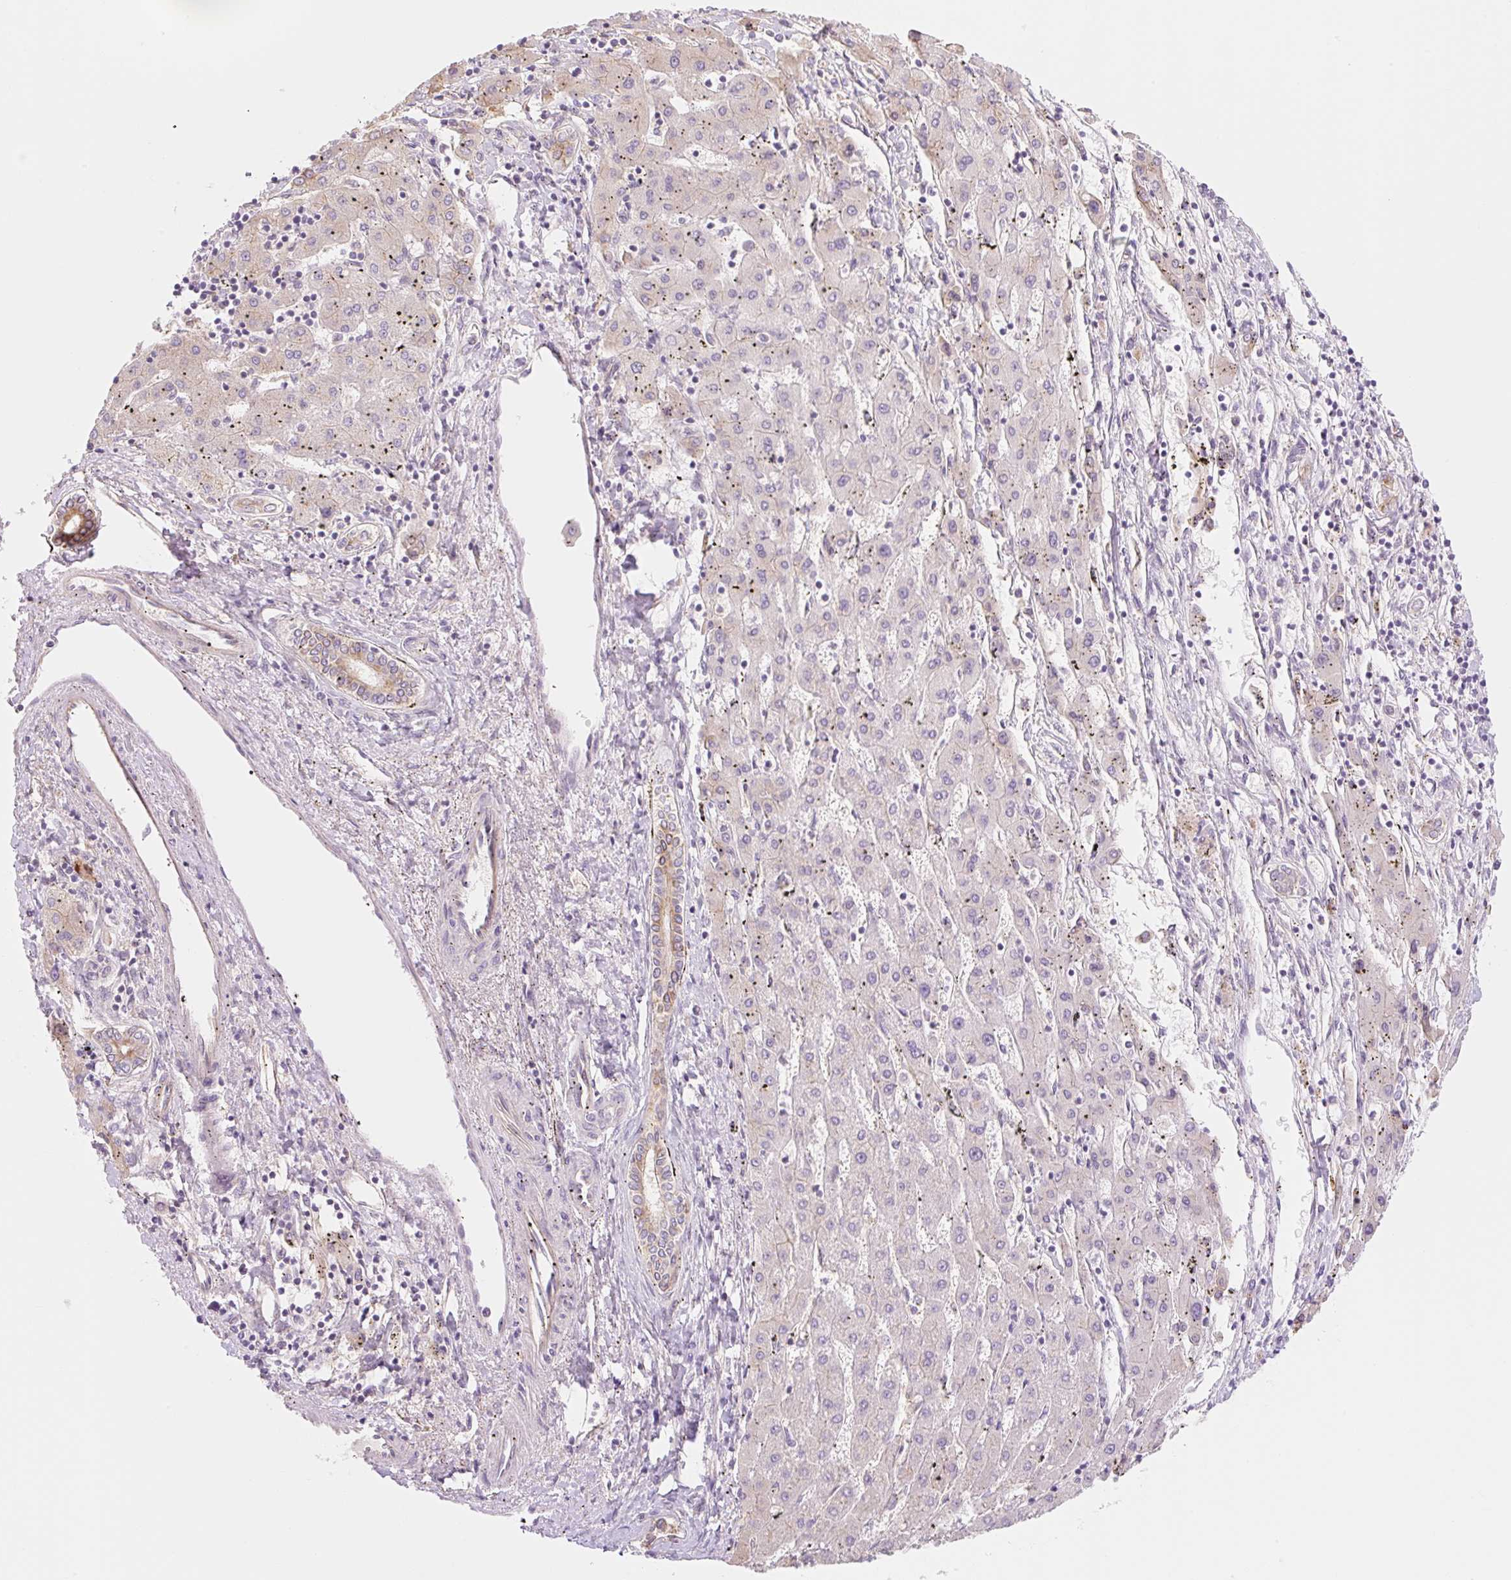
{"staining": {"intensity": "weak", "quantity": "<25%", "location": "cytoplasmic/membranous"}, "tissue": "liver cancer", "cell_type": "Tumor cells", "image_type": "cancer", "snomed": [{"axis": "morphology", "description": "Carcinoma, Hepatocellular, NOS"}, {"axis": "topography", "description": "Liver"}], "caption": "DAB immunohistochemical staining of hepatocellular carcinoma (liver) demonstrates no significant positivity in tumor cells. (Brightfield microscopy of DAB (3,3'-diaminobenzidine) IHC at high magnification).", "gene": "NLRP5", "patient": {"sex": "male", "age": 72}}